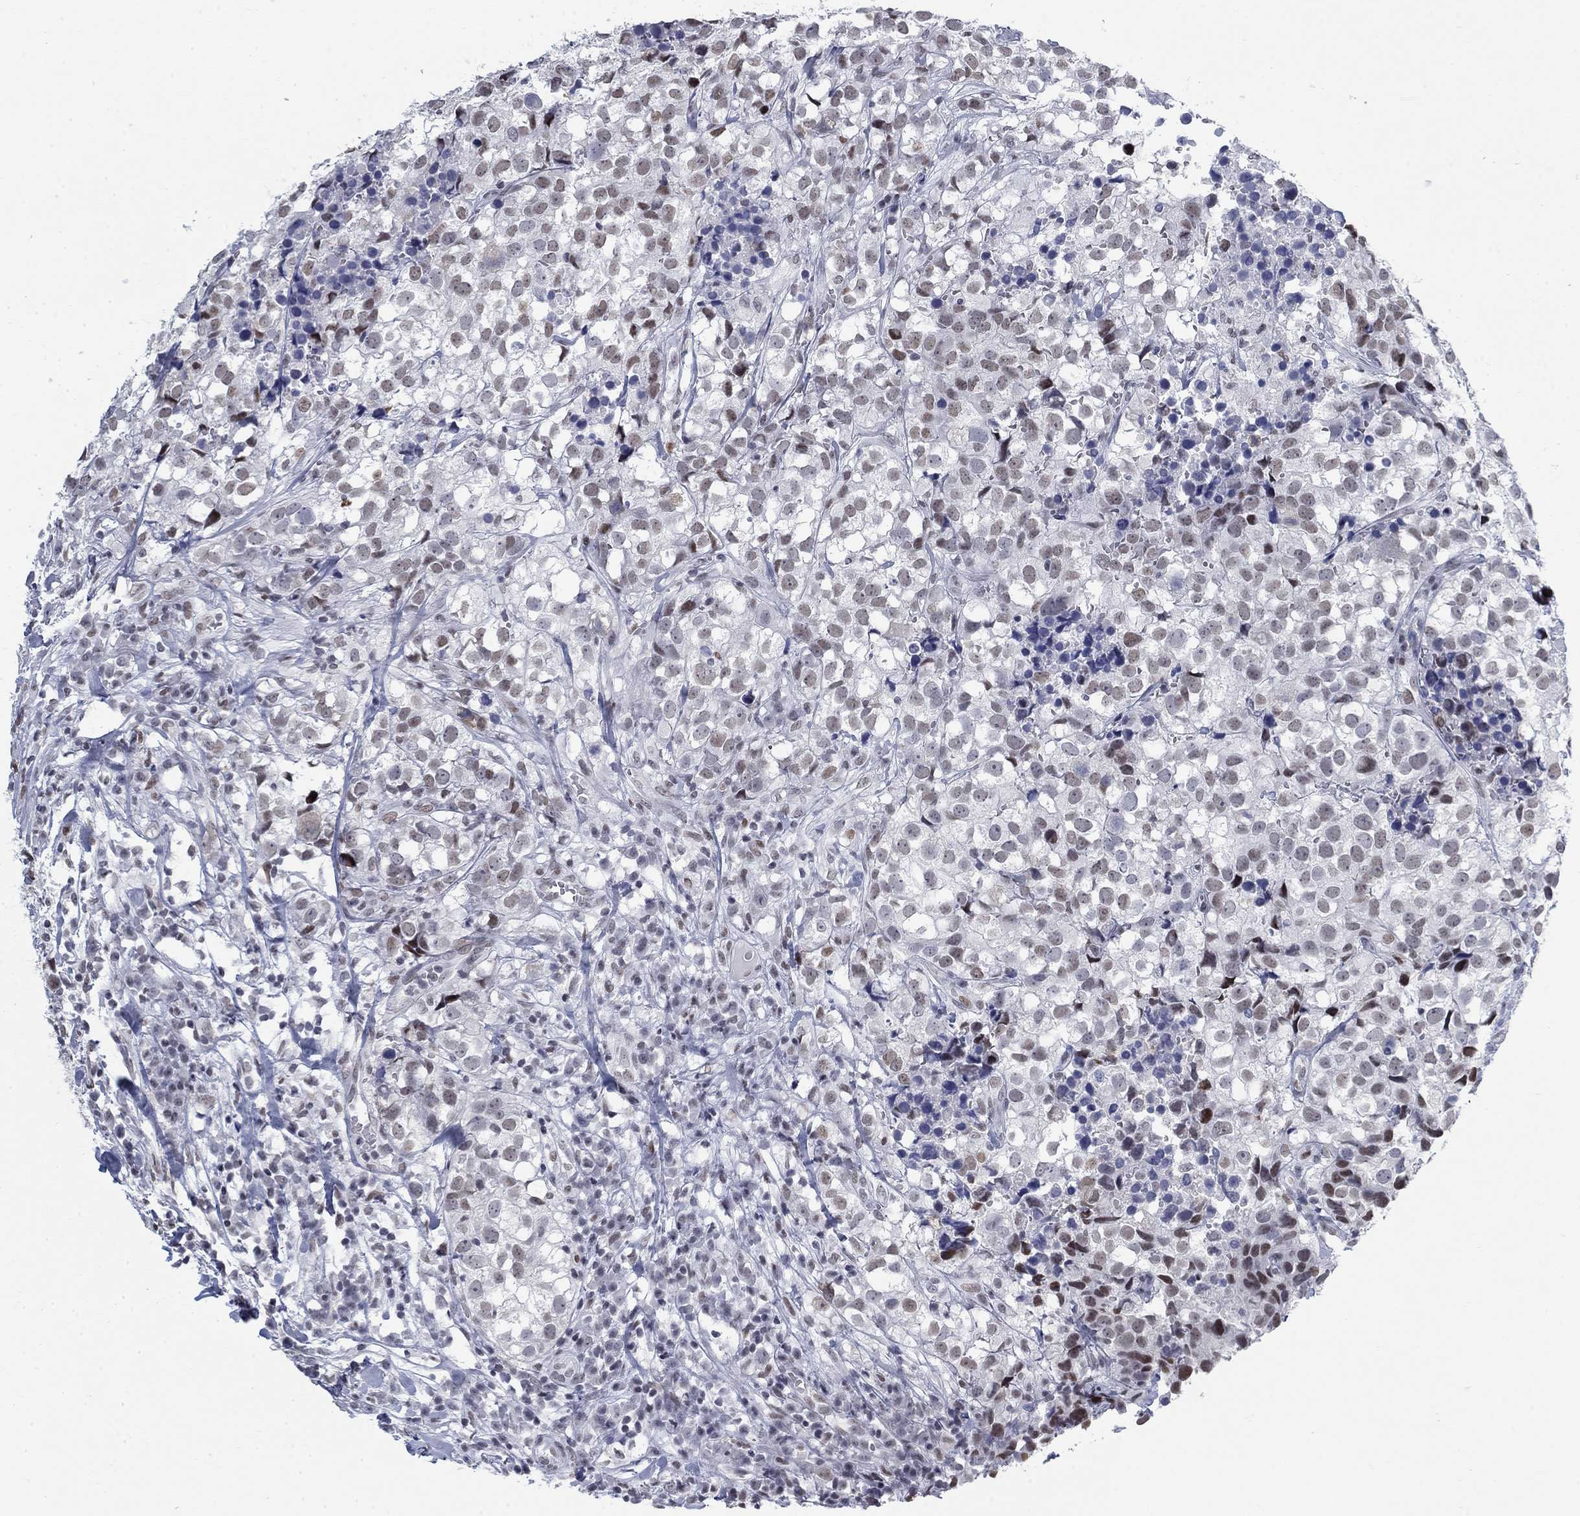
{"staining": {"intensity": "weak", "quantity": "<25%", "location": "nuclear"}, "tissue": "breast cancer", "cell_type": "Tumor cells", "image_type": "cancer", "snomed": [{"axis": "morphology", "description": "Duct carcinoma"}, {"axis": "topography", "description": "Breast"}], "caption": "DAB (3,3'-diaminobenzidine) immunohistochemical staining of breast cancer demonstrates no significant positivity in tumor cells.", "gene": "NPAS3", "patient": {"sex": "female", "age": 30}}